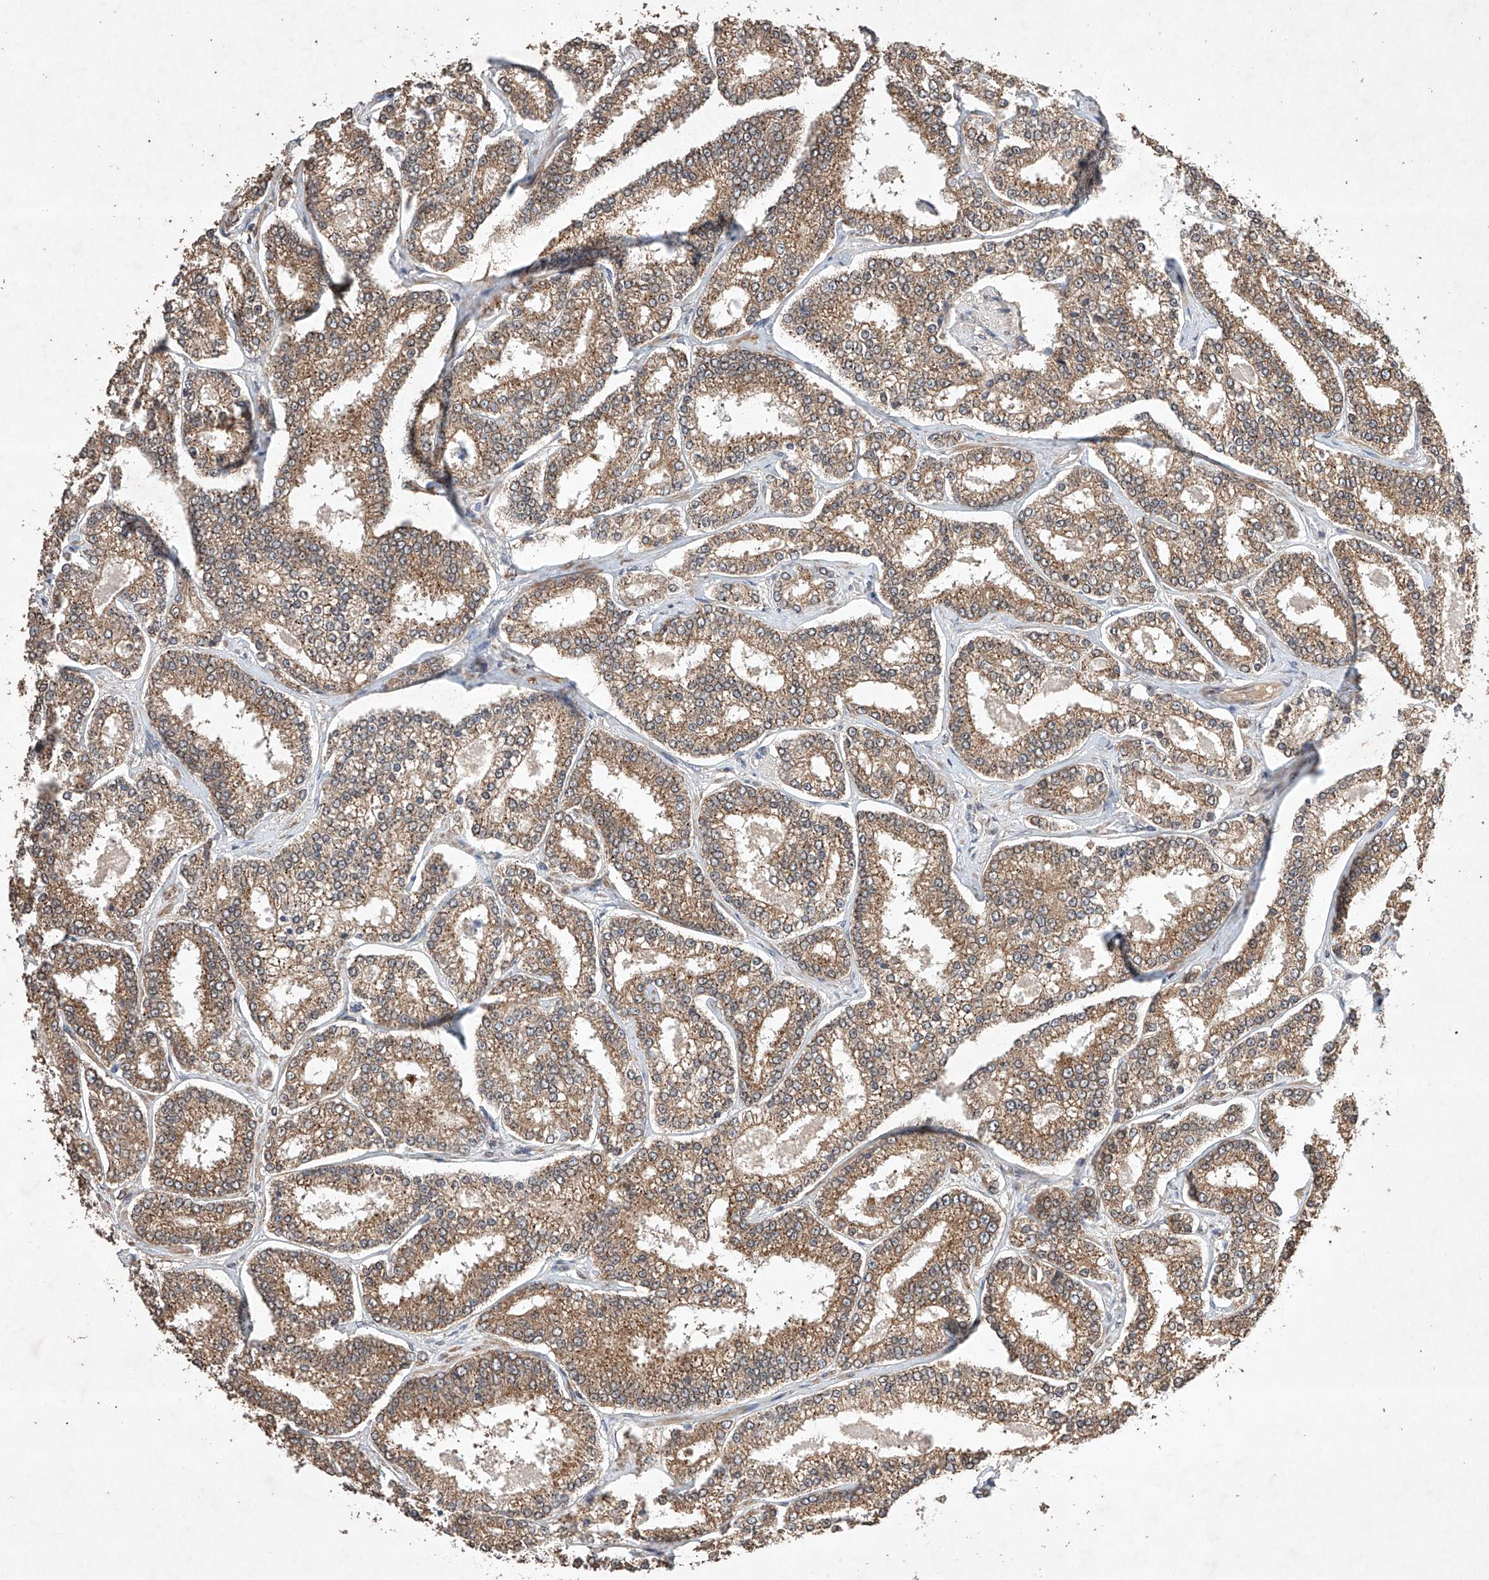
{"staining": {"intensity": "moderate", "quantity": ">75%", "location": "cytoplasmic/membranous"}, "tissue": "prostate cancer", "cell_type": "Tumor cells", "image_type": "cancer", "snomed": [{"axis": "morphology", "description": "Normal tissue, NOS"}, {"axis": "morphology", "description": "Adenocarcinoma, High grade"}, {"axis": "topography", "description": "Prostate"}], "caption": "A medium amount of moderate cytoplasmic/membranous staining is identified in about >75% of tumor cells in prostate cancer tissue.", "gene": "LURAP1", "patient": {"sex": "male", "age": 83}}